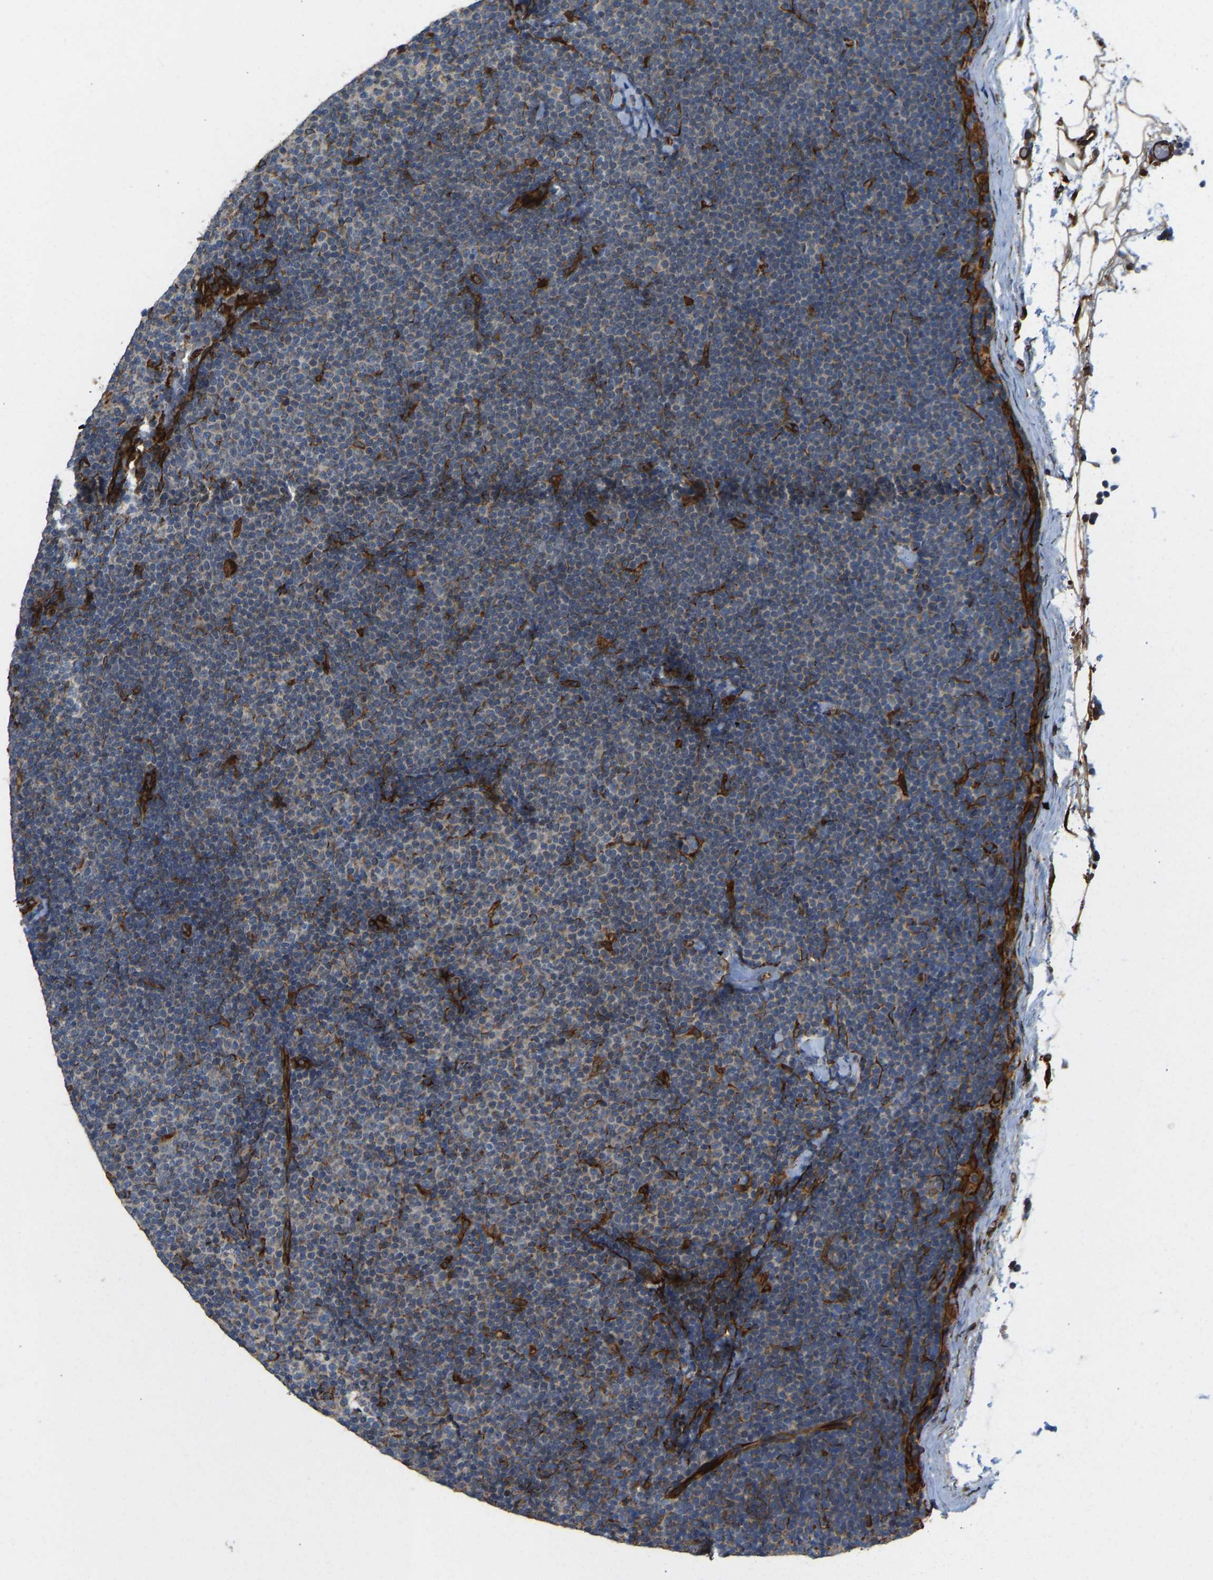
{"staining": {"intensity": "negative", "quantity": "none", "location": "none"}, "tissue": "lymphoma", "cell_type": "Tumor cells", "image_type": "cancer", "snomed": [{"axis": "morphology", "description": "Malignant lymphoma, non-Hodgkin's type, Low grade"}, {"axis": "topography", "description": "Lymph node"}], "caption": "Lymphoma stained for a protein using IHC reveals no positivity tumor cells.", "gene": "BEX3", "patient": {"sex": "female", "age": 53}}